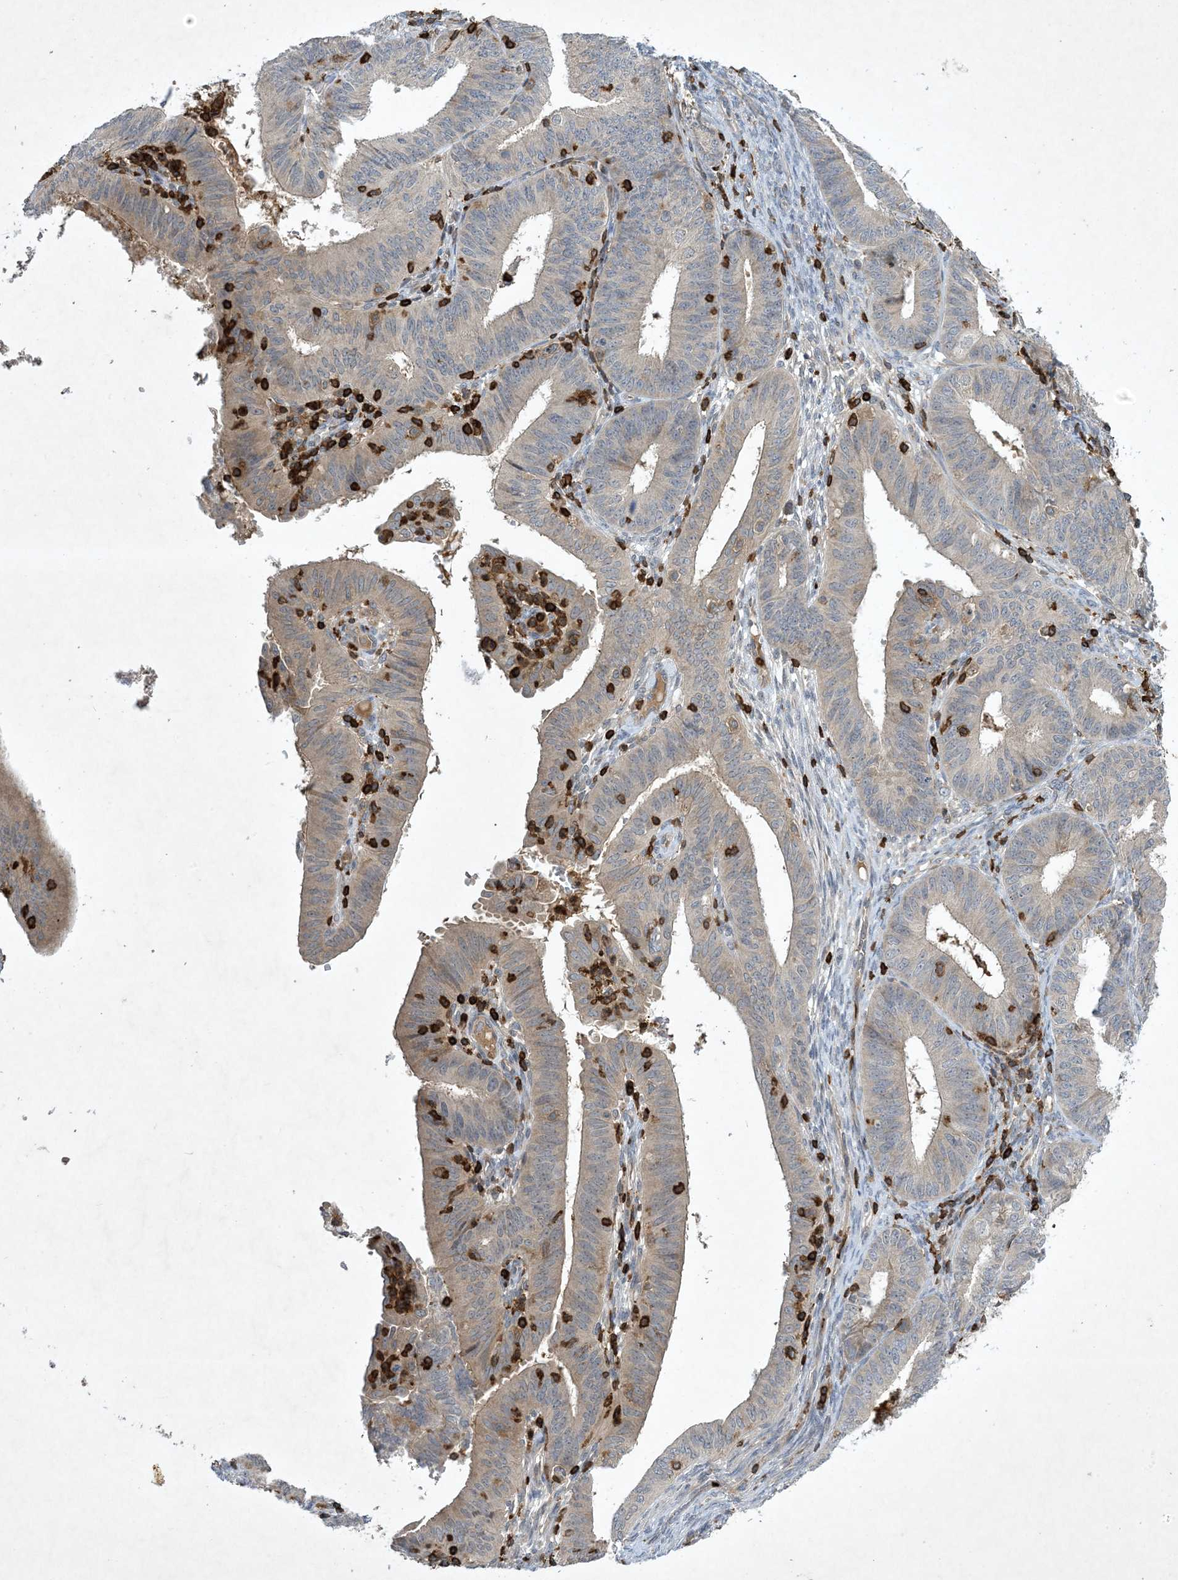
{"staining": {"intensity": "moderate", "quantity": "<25%", "location": "cytoplasmic/membranous"}, "tissue": "endometrial cancer", "cell_type": "Tumor cells", "image_type": "cancer", "snomed": [{"axis": "morphology", "description": "Adenocarcinoma, NOS"}, {"axis": "topography", "description": "Endometrium"}], "caption": "Human endometrial adenocarcinoma stained for a protein (brown) demonstrates moderate cytoplasmic/membranous positive positivity in about <25% of tumor cells.", "gene": "AK9", "patient": {"sex": "female", "age": 51}}